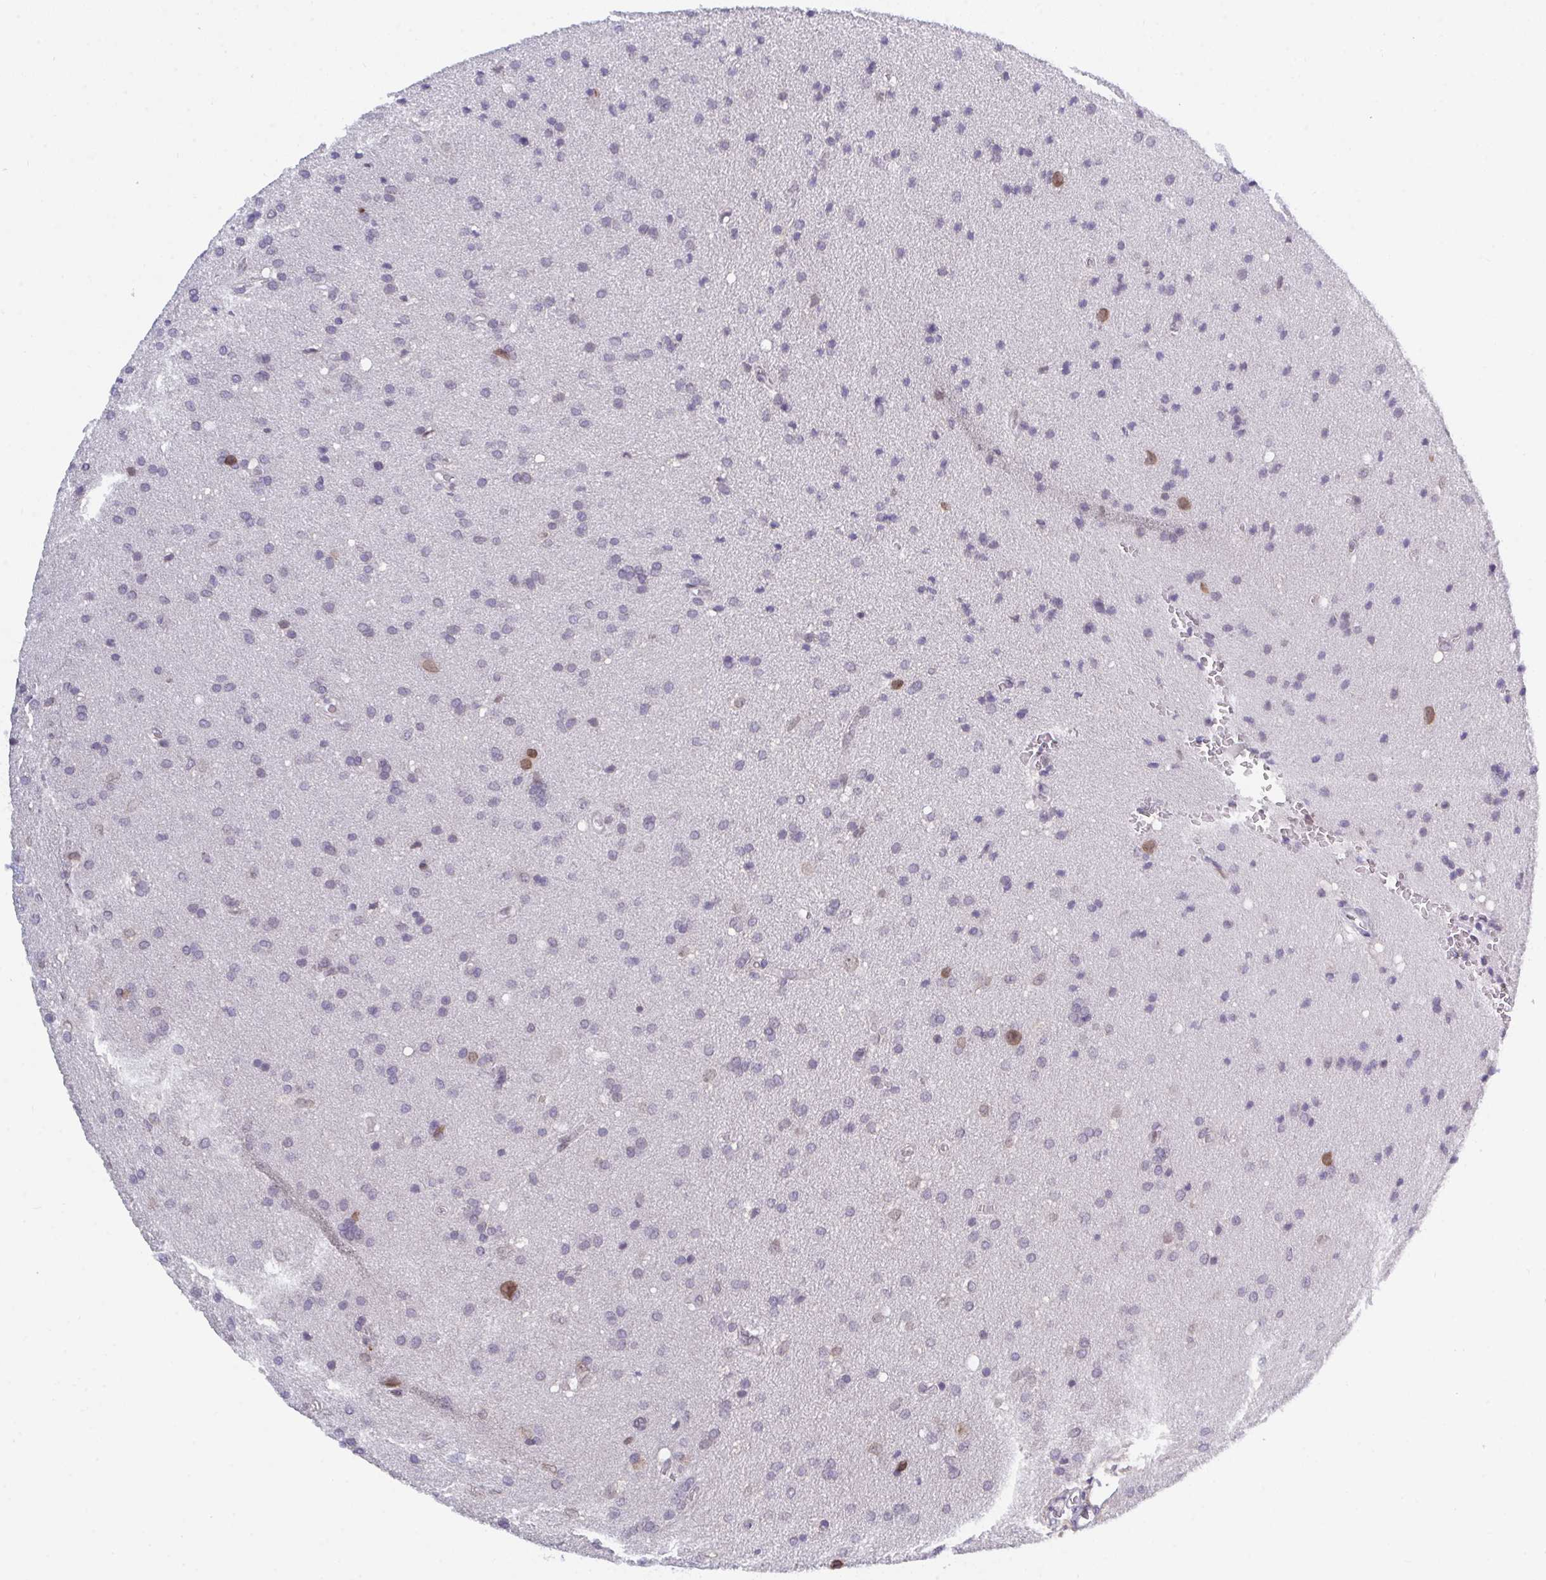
{"staining": {"intensity": "weak", "quantity": "<25%", "location": "nuclear"}, "tissue": "glioma", "cell_type": "Tumor cells", "image_type": "cancer", "snomed": [{"axis": "morphology", "description": "Glioma, malignant, Low grade"}, {"axis": "topography", "description": "Brain"}], "caption": "Micrograph shows no significant protein positivity in tumor cells of low-grade glioma (malignant).", "gene": "BMAL2", "patient": {"sex": "female", "age": 54}}